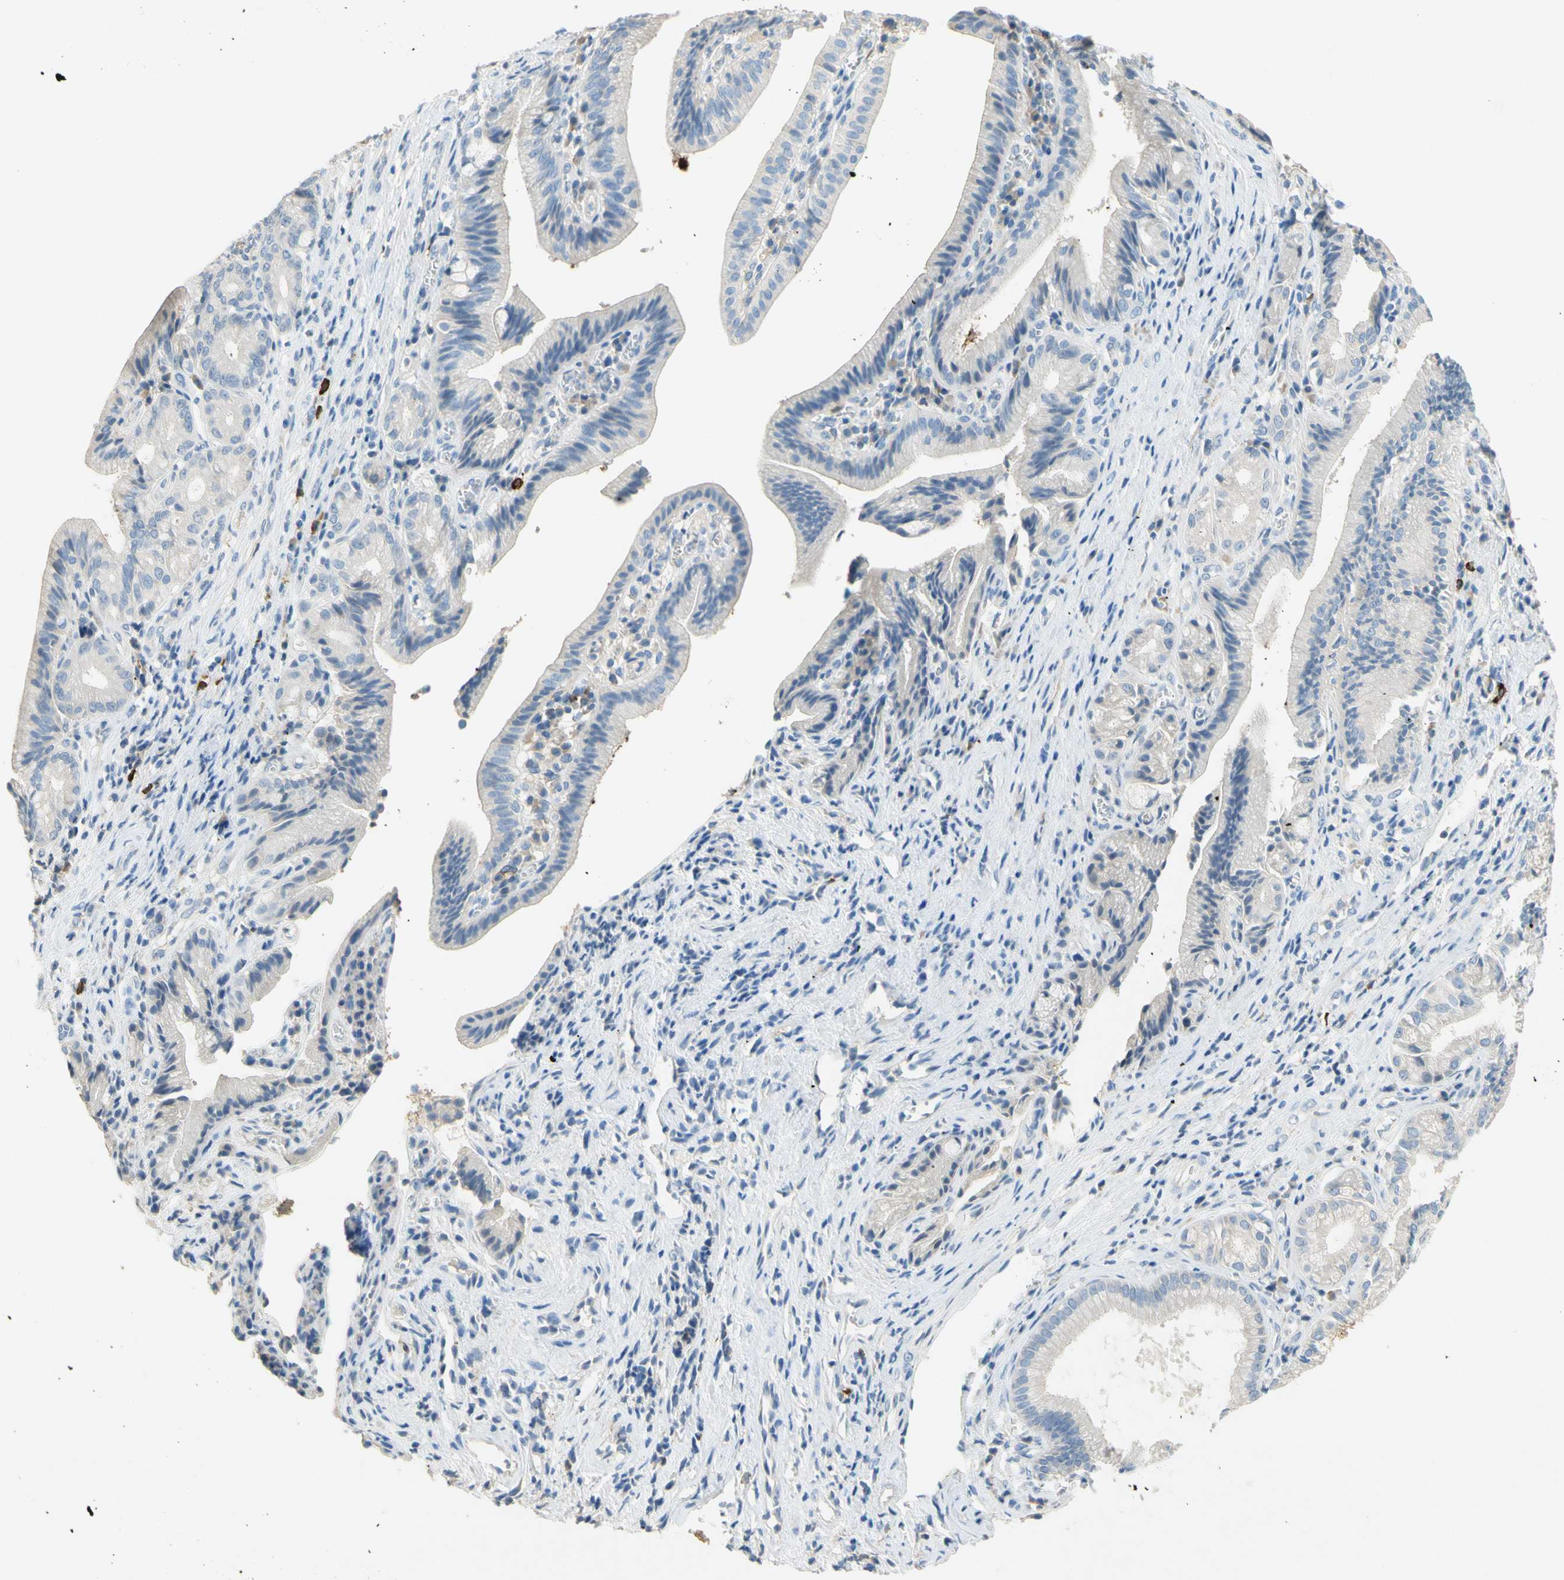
{"staining": {"intensity": "negative", "quantity": "none", "location": "none"}, "tissue": "pancreatic cancer", "cell_type": "Tumor cells", "image_type": "cancer", "snomed": [{"axis": "morphology", "description": "Adenocarcinoma, NOS"}, {"axis": "topography", "description": "Pancreas"}], "caption": "This is an immunohistochemistry (IHC) micrograph of human pancreatic cancer. There is no positivity in tumor cells.", "gene": "PACSIN1", "patient": {"sex": "female", "age": 75}}